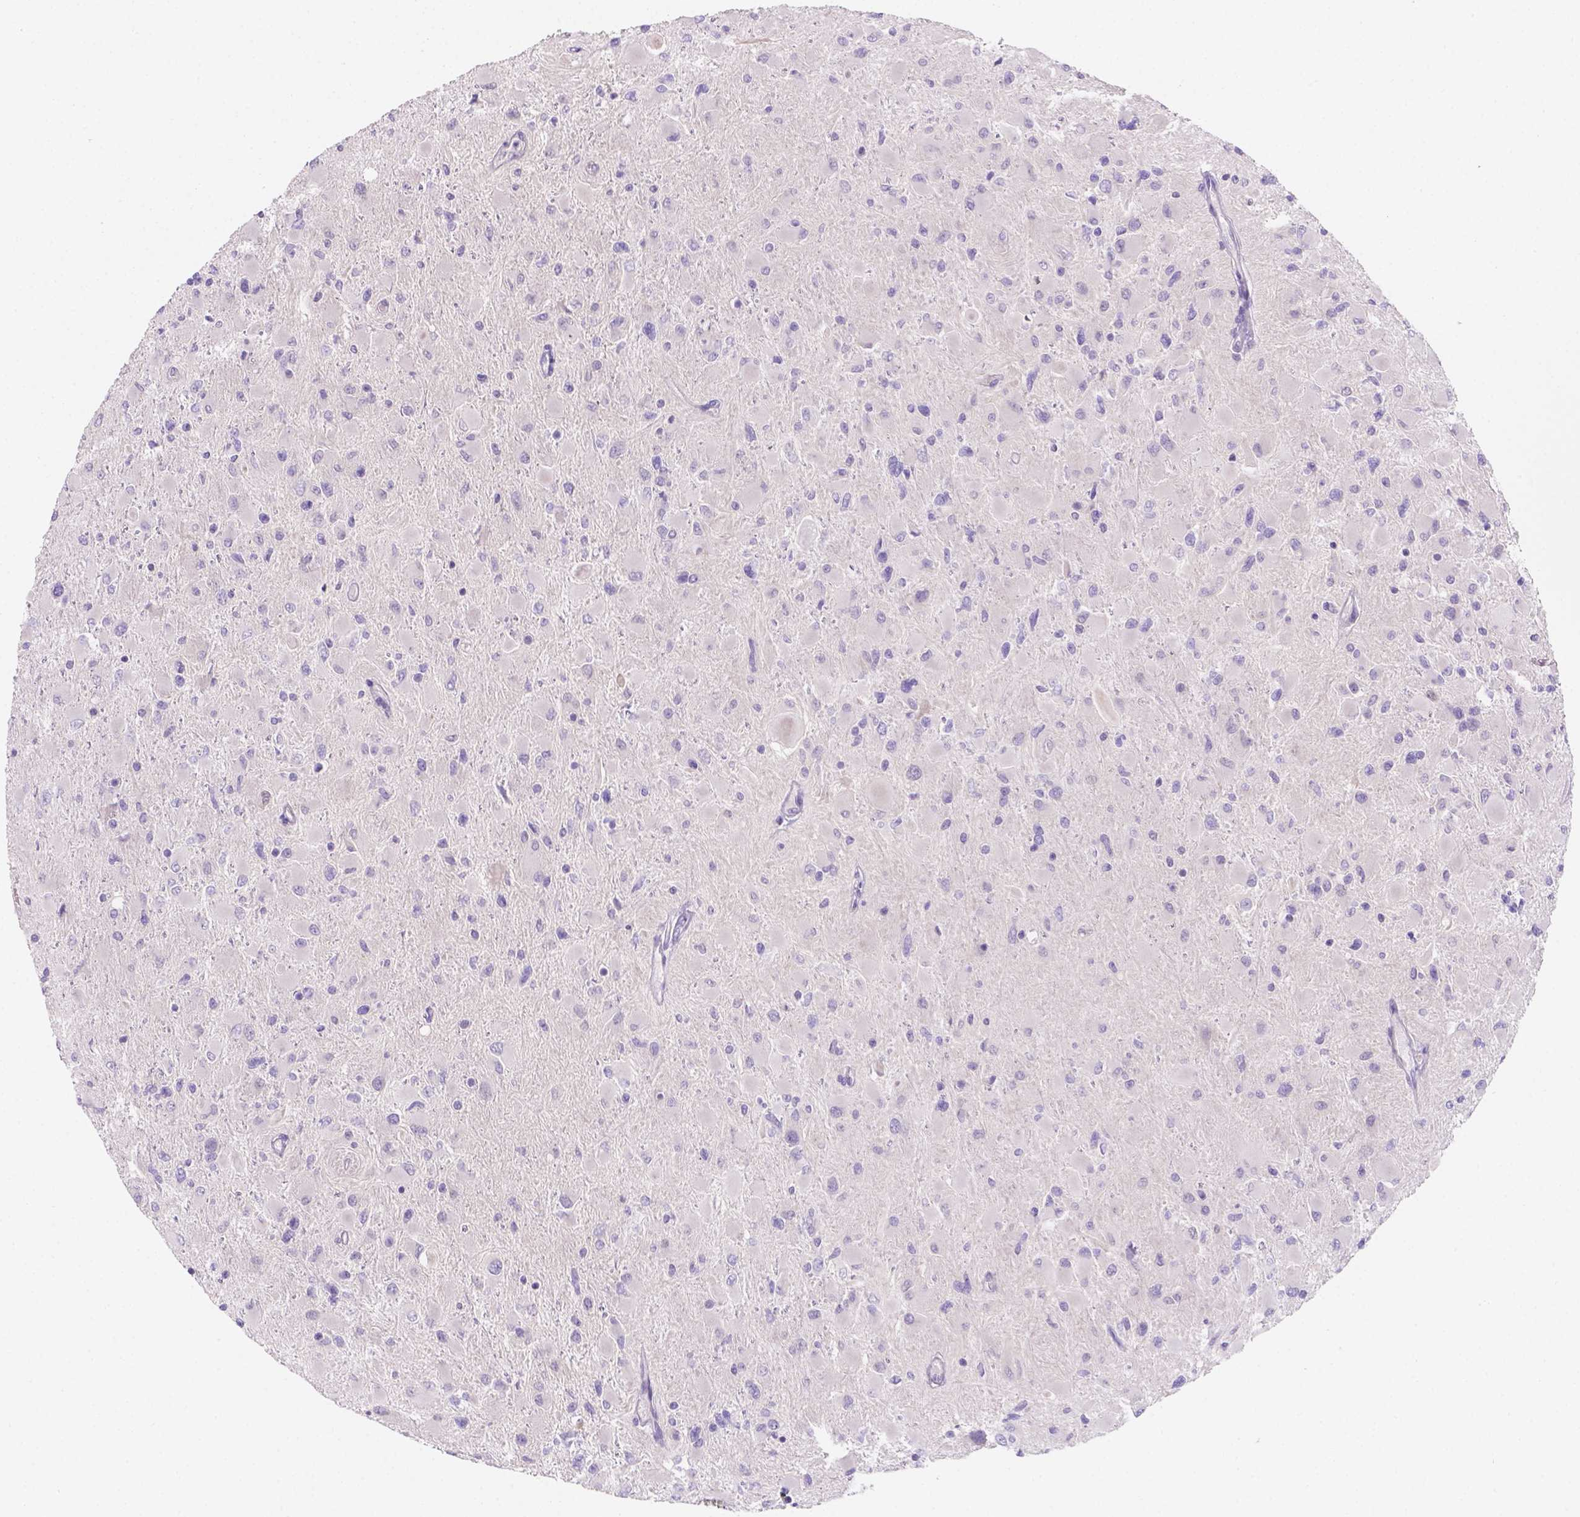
{"staining": {"intensity": "negative", "quantity": "none", "location": "none"}, "tissue": "glioma", "cell_type": "Tumor cells", "image_type": "cancer", "snomed": [{"axis": "morphology", "description": "Glioma, malignant, High grade"}, {"axis": "topography", "description": "Cerebral cortex"}], "caption": "DAB immunohistochemical staining of glioma shows no significant staining in tumor cells.", "gene": "CD96", "patient": {"sex": "female", "age": 36}}